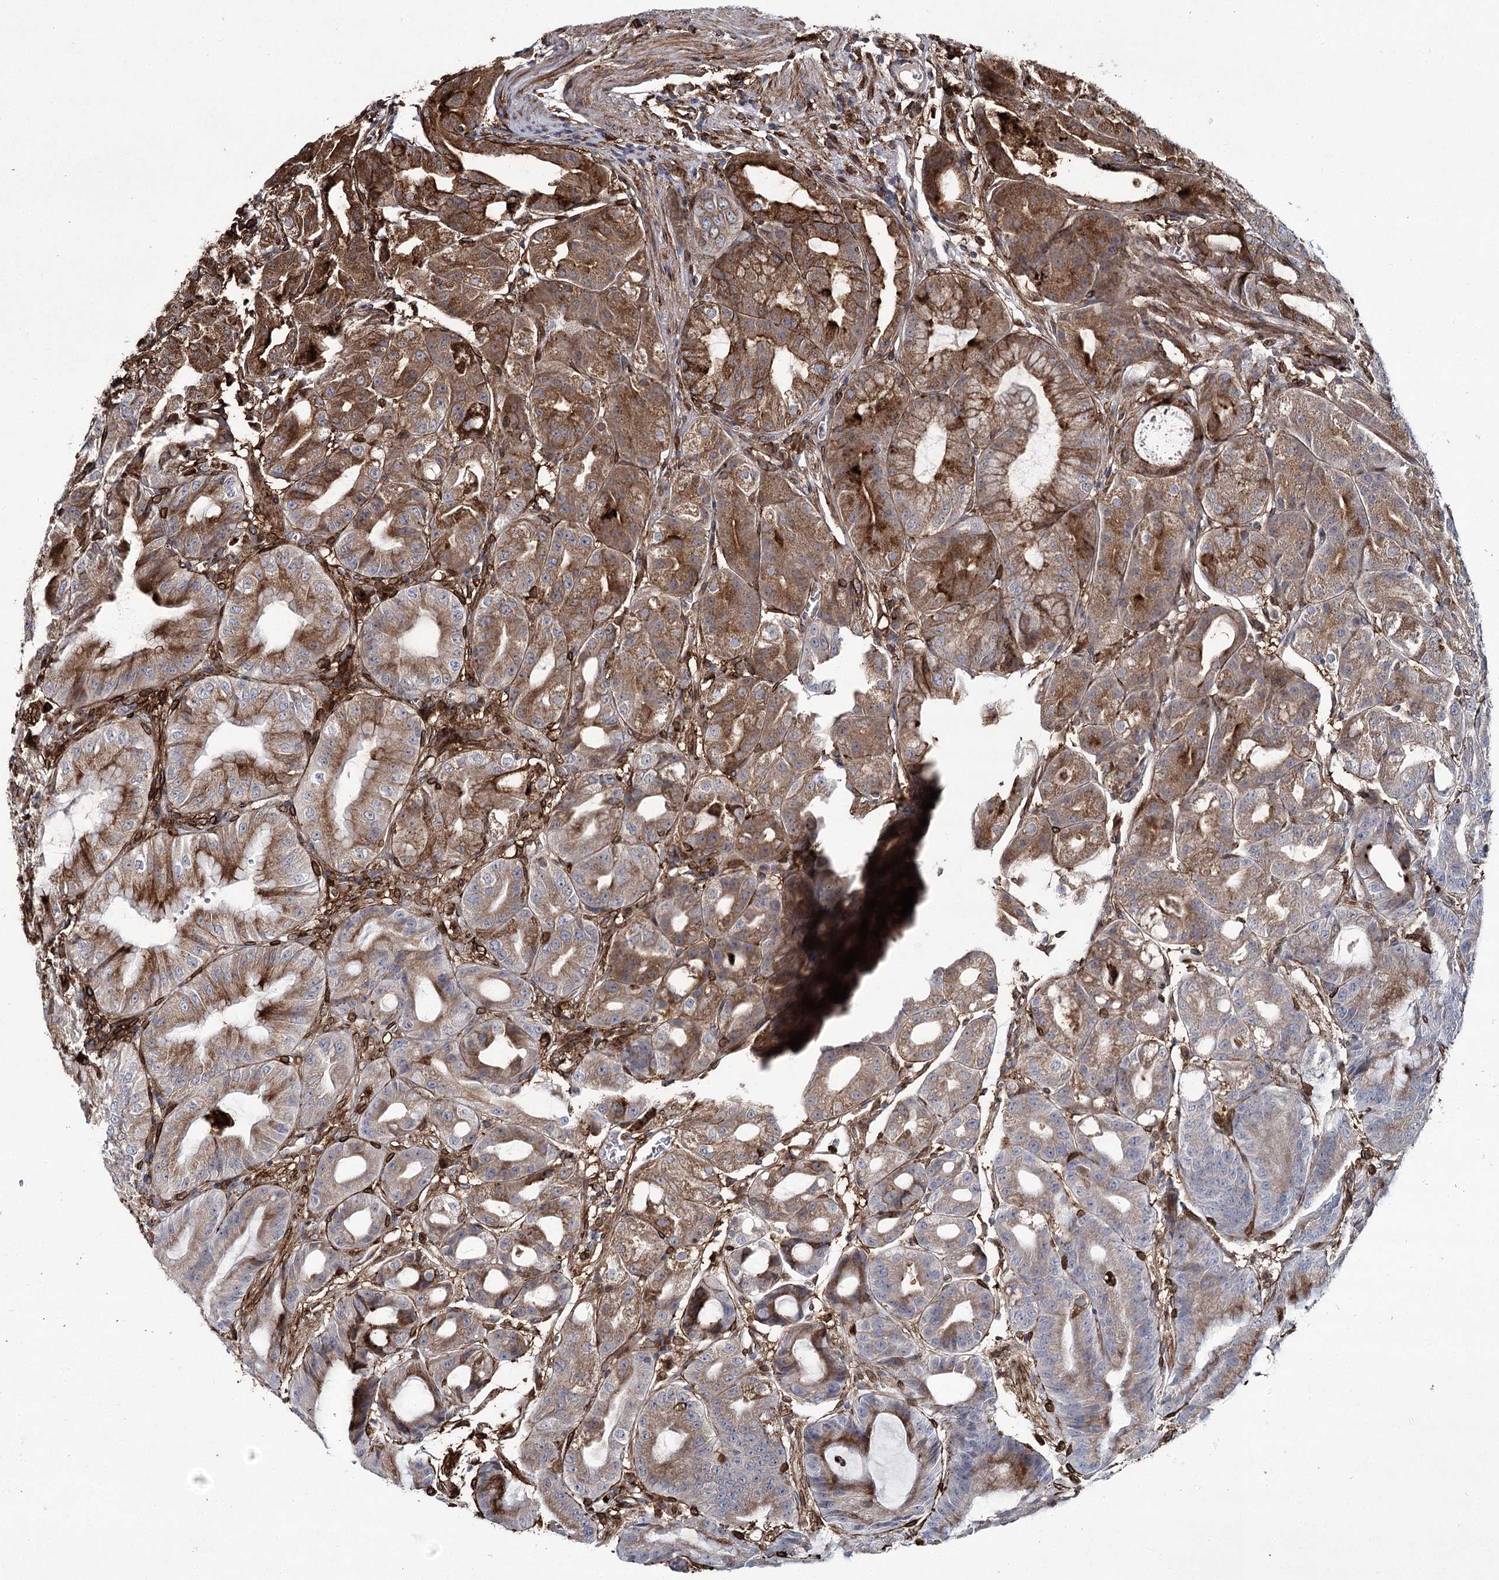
{"staining": {"intensity": "strong", "quantity": ">75%", "location": "cytoplasmic/membranous"}, "tissue": "stomach", "cell_type": "Glandular cells", "image_type": "normal", "snomed": [{"axis": "morphology", "description": "Normal tissue, NOS"}, {"axis": "topography", "description": "Stomach, upper"}, {"axis": "topography", "description": "Stomach, lower"}], "caption": "Immunohistochemical staining of benign human stomach demonstrates >75% levels of strong cytoplasmic/membranous protein staining in about >75% of glandular cells.", "gene": "DCUN1D4", "patient": {"sex": "male", "age": 71}}